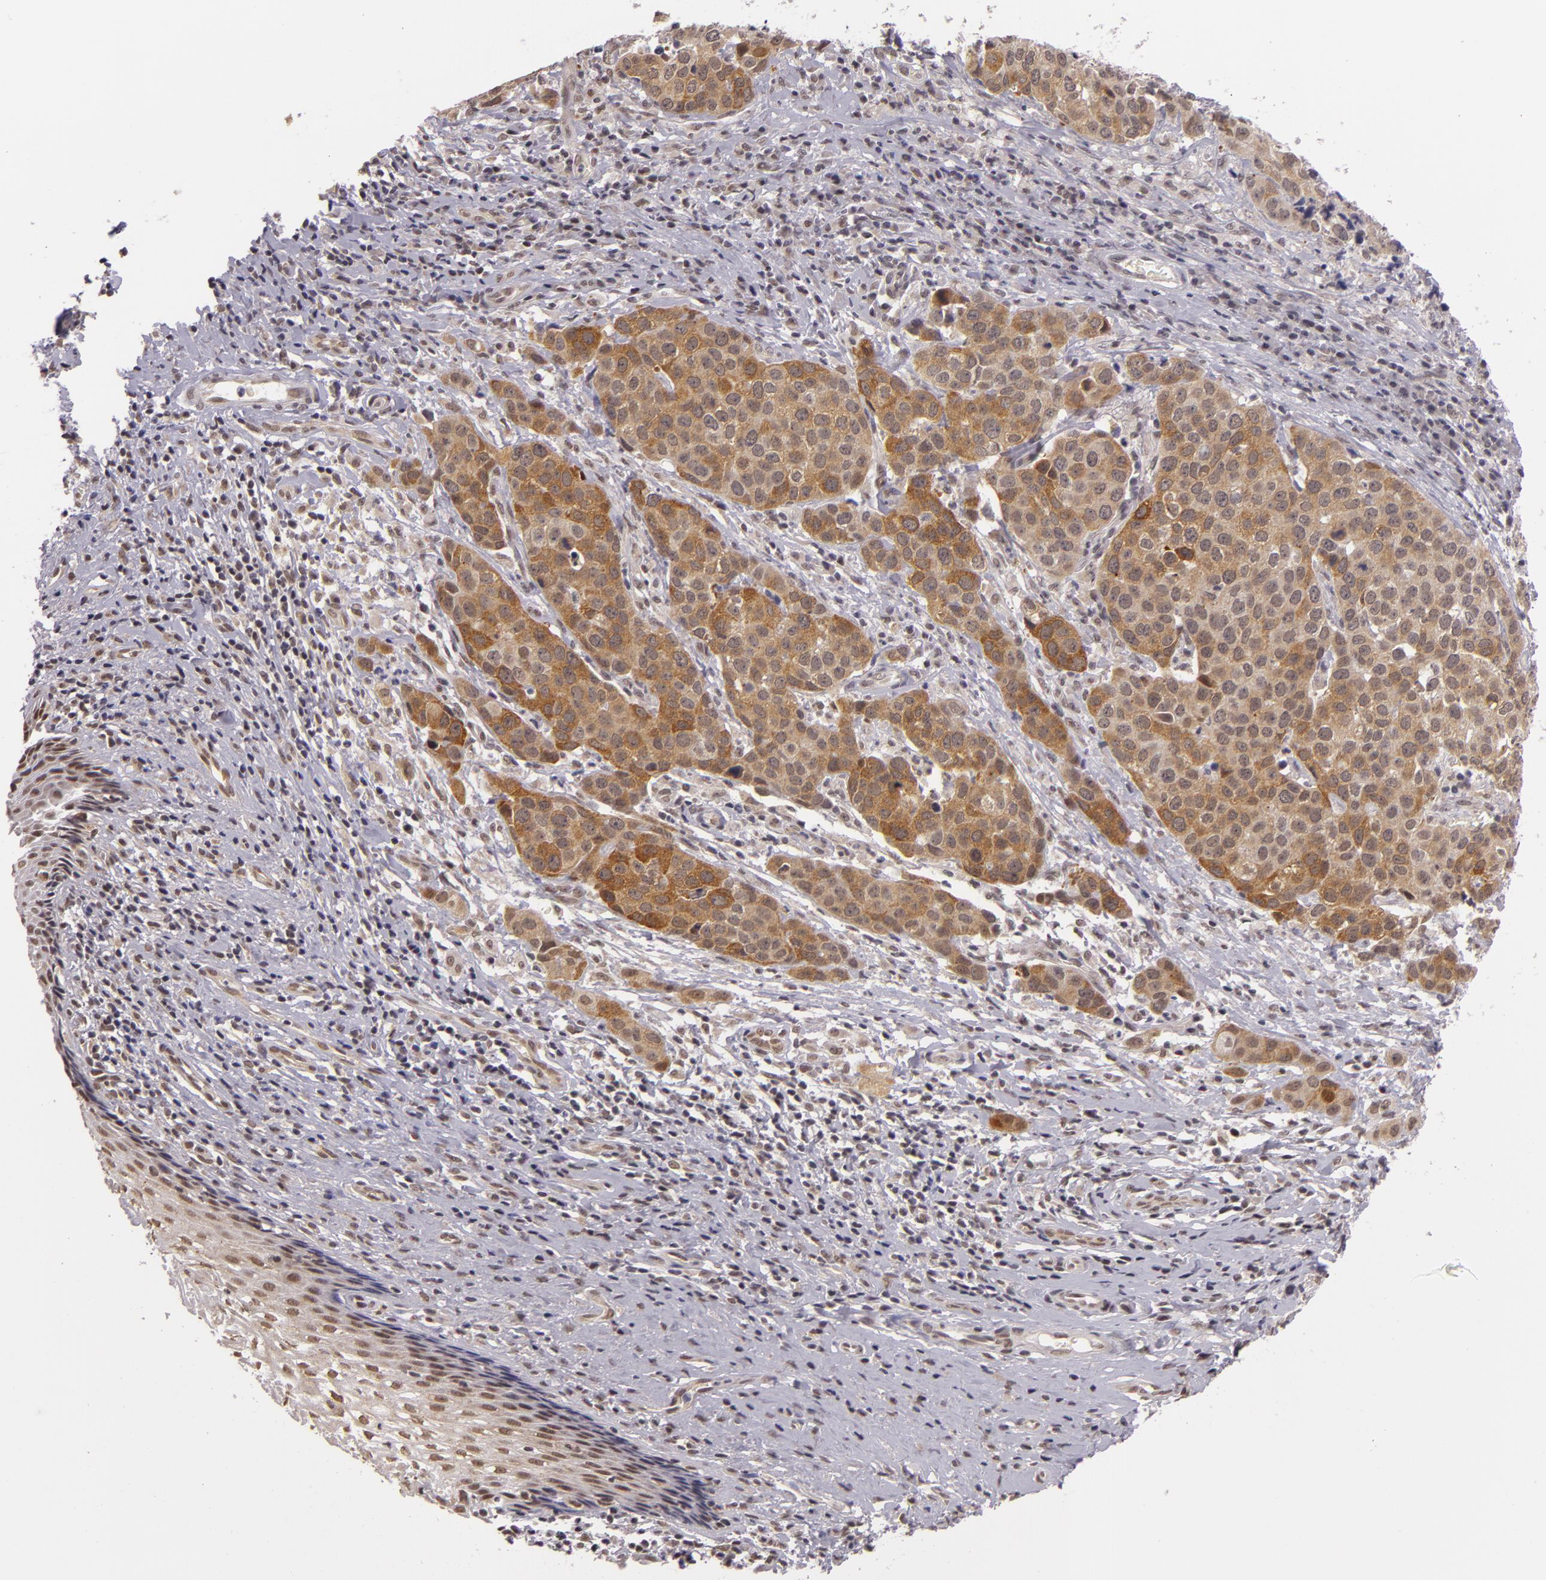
{"staining": {"intensity": "moderate", "quantity": "25%-75%", "location": "cytoplasmic/membranous"}, "tissue": "cervical cancer", "cell_type": "Tumor cells", "image_type": "cancer", "snomed": [{"axis": "morphology", "description": "Squamous cell carcinoma, NOS"}, {"axis": "topography", "description": "Cervix"}], "caption": "Immunohistochemical staining of human cervical squamous cell carcinoma demonstrates medium levels of moderate cytoplasmic/membranous protein expression in approximately 25%-75% of tumor cells.", "gene": "ALX1", "patient": {"sex": "female", "age": 54}}